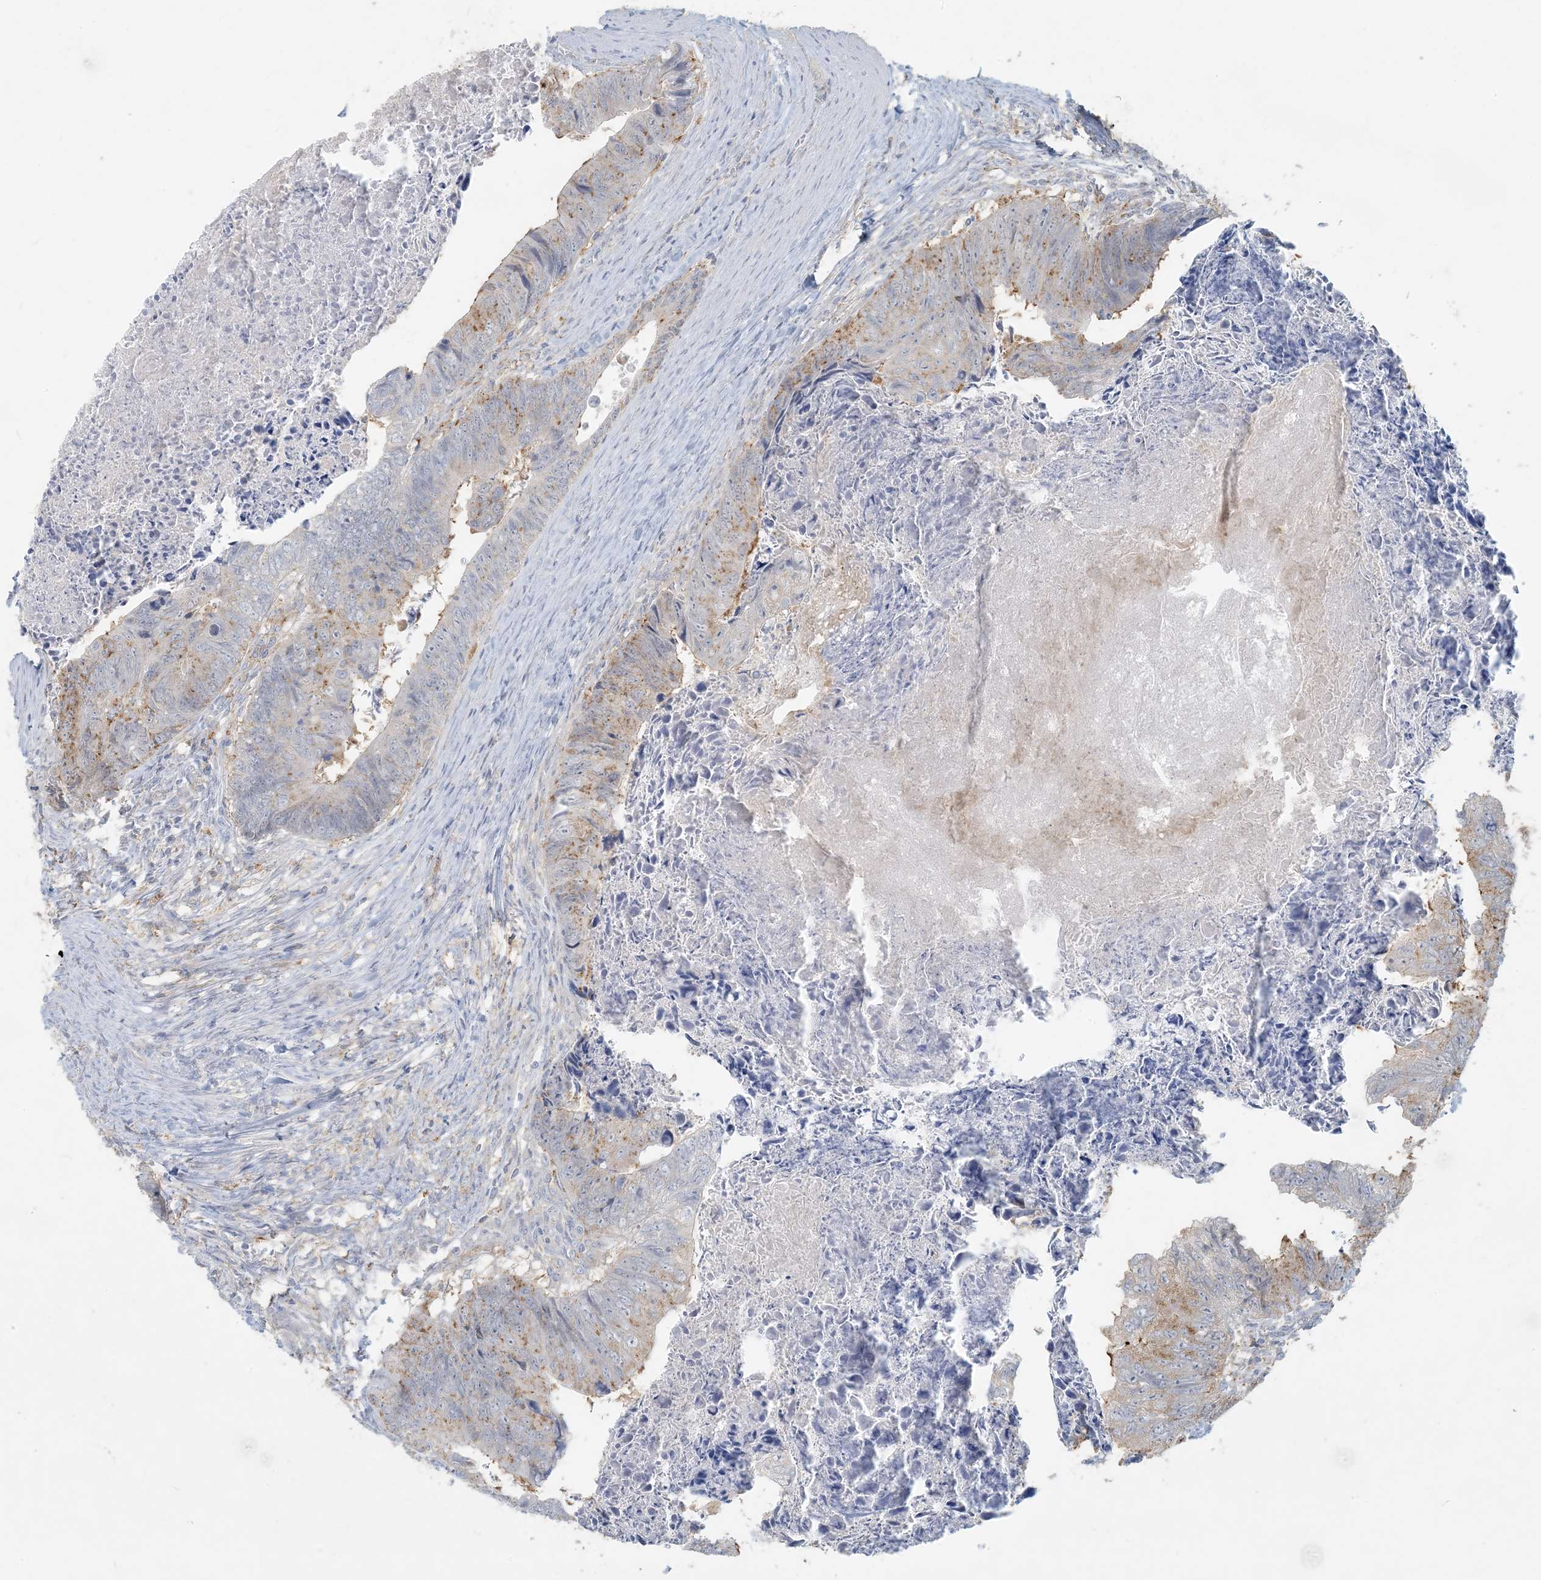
{"staining": {"intensity": "moderate", "quantity": "25%-75%", "location": "cytoplasmic/membranous"}, "tissue": "colorectal cancer", "cell_type": "Tumor cells", "image_type": "cancer", "snomed": [{"axis": "morphology", "description": "Adenocarcinoma, NOS"}, {"axis": "topography", "description": "Colon"}], "caption": "IHC (DAB (3,3'-diaminobenzidine)) staining of colorectal adenocarcinoma demonstrates moderate cytoplasmic/membranous protein staining in about 25%-75% of tumor cells. Nuclei are stained in blue.", "gene": "HACL1", "patient": {"sex": "female", "age": 67}}